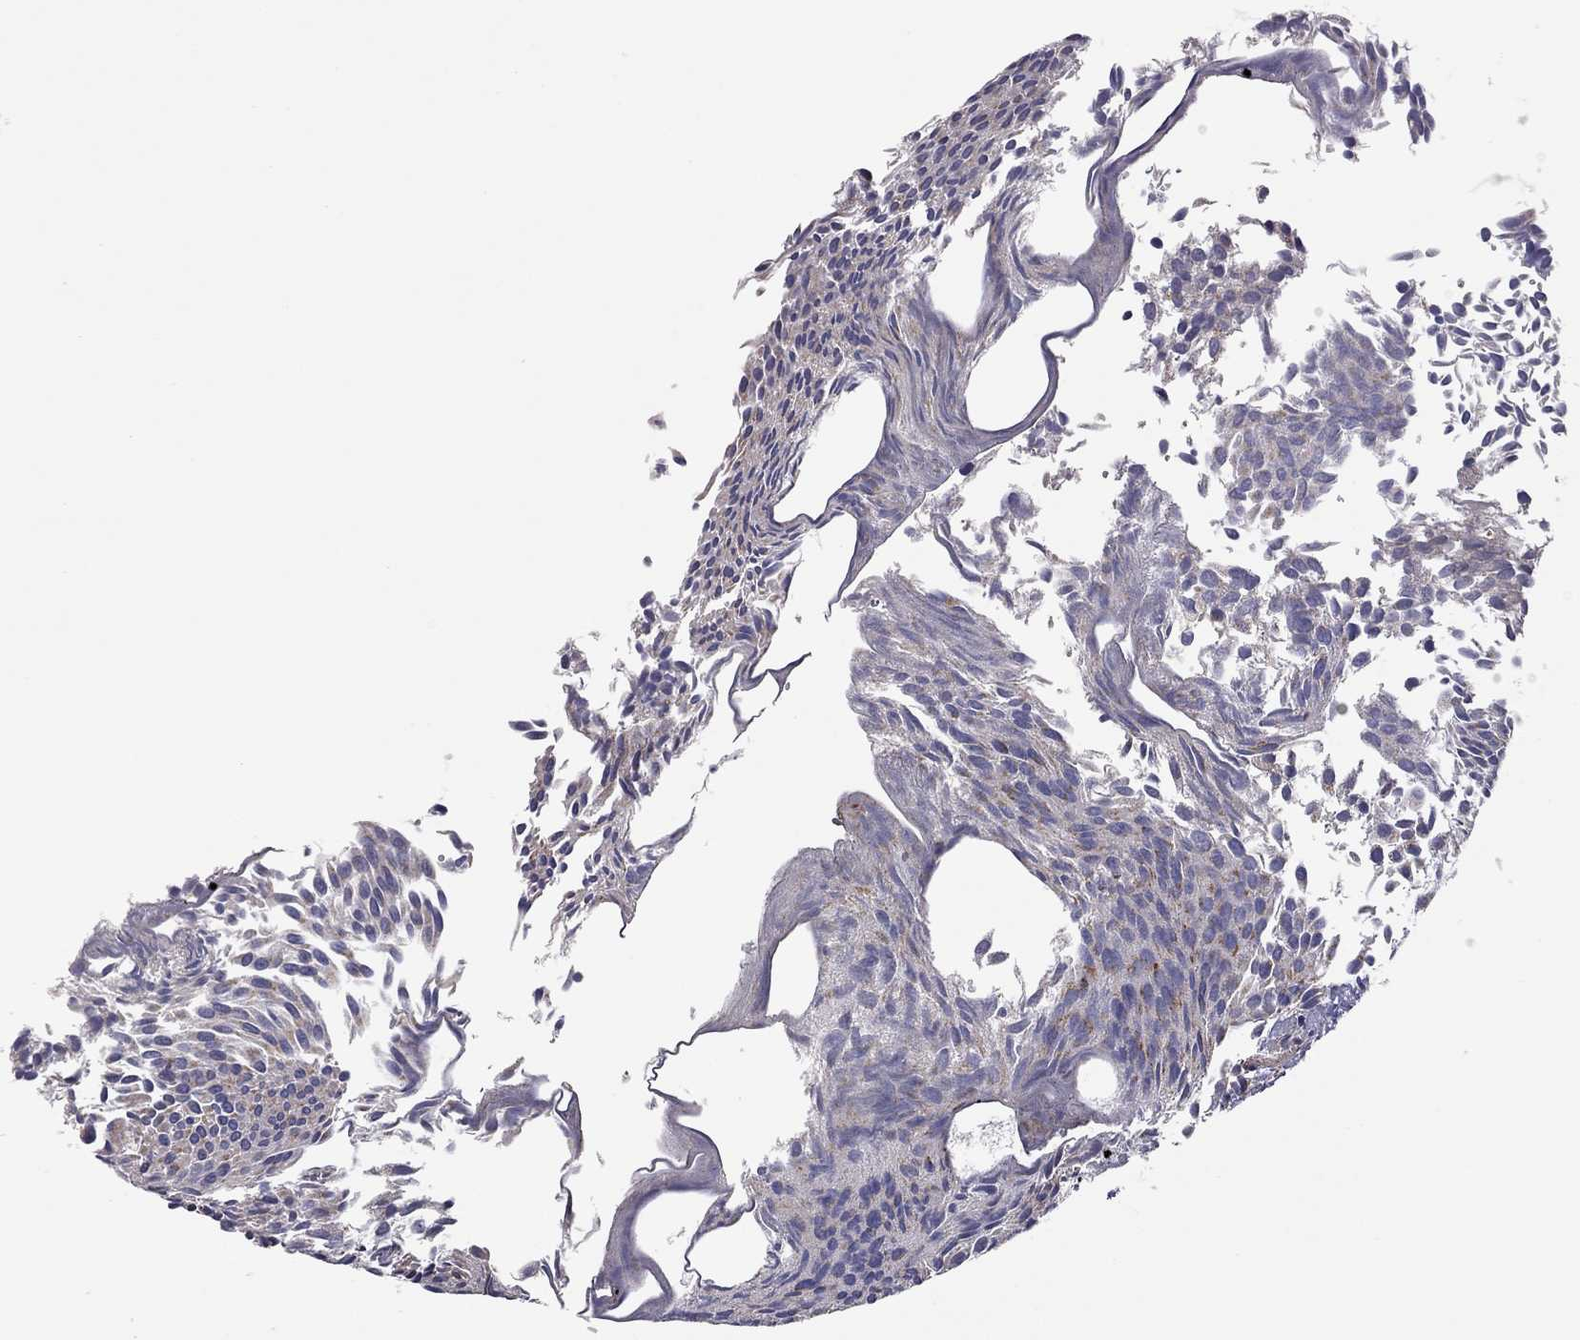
{"staining": {"intensity": "negative", "quantity": "none", "location": "none"}, "tissue": "urothelial cancer", "cell_type": "Tumor cells", "image_type": "cancer", "snomed": [{"axis": "morphology", "description": "Urothelial carcinoma, Low grade"}, {"axis": "topography", "description": "Urinary bladder"}], "caption": "An immunohistochemistry (IHC) photomicrograph of urothelial cancer is shown. There is no staining in tumor cells of urothelial cancer.", "gene": "EXOC3L2", "patient": {"sex": "male", "age": 63}}